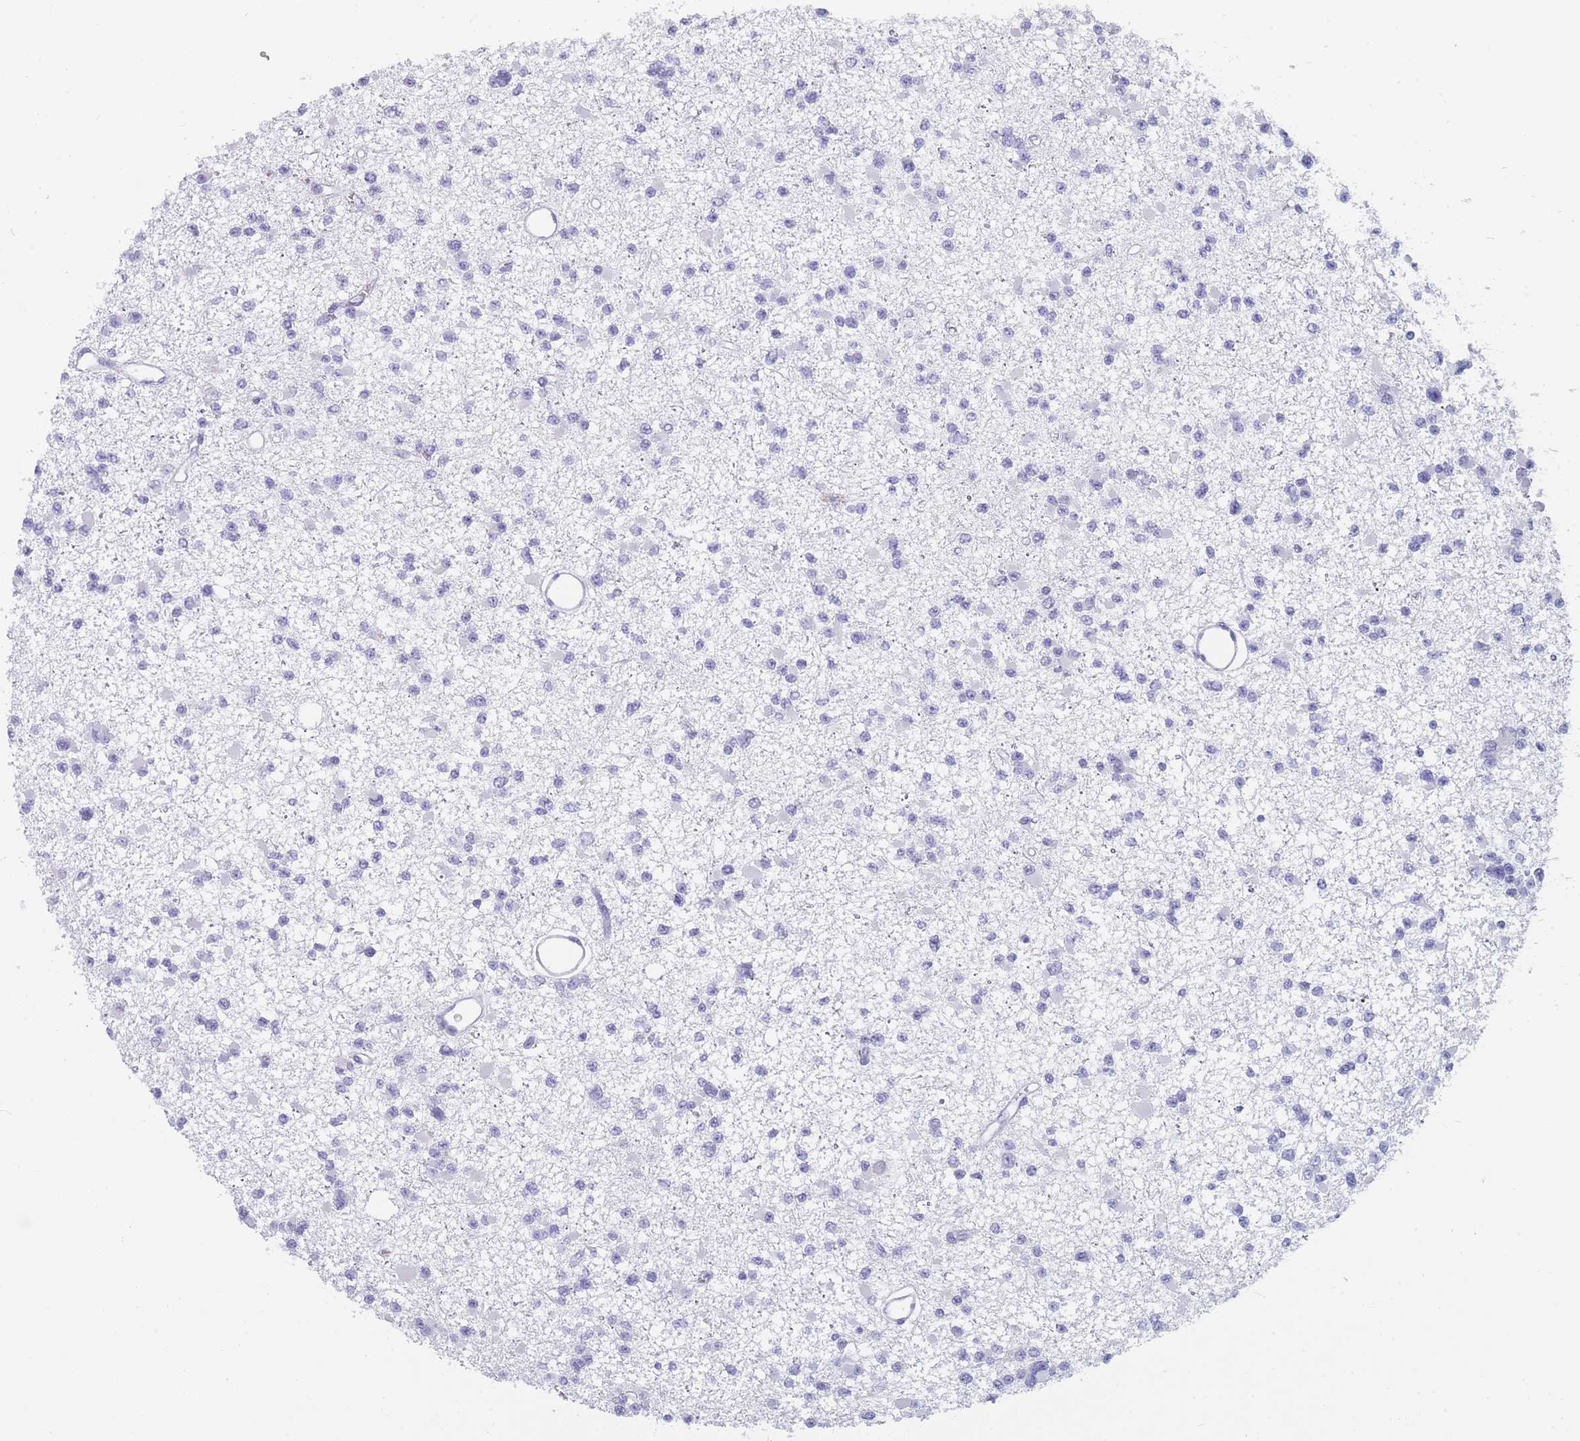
{"staining": {"intensity": "negative", "quantity": "none", "location": "none"}, "tissue": "glioma", "cell_type": "Tumor cells", "image_type": "cancer", "snomed": [{"axis": "morphology", "description": "Glioma, malignant, Low grade"}, {"axis": "topography", "description": "Brain"}], "caption": "This is an immunohistochemistry histopathology image of human glioma. There is no expression in tumor cells.", "gene": "OR5D16", "patient": {"sex": "female", "age": 22}}